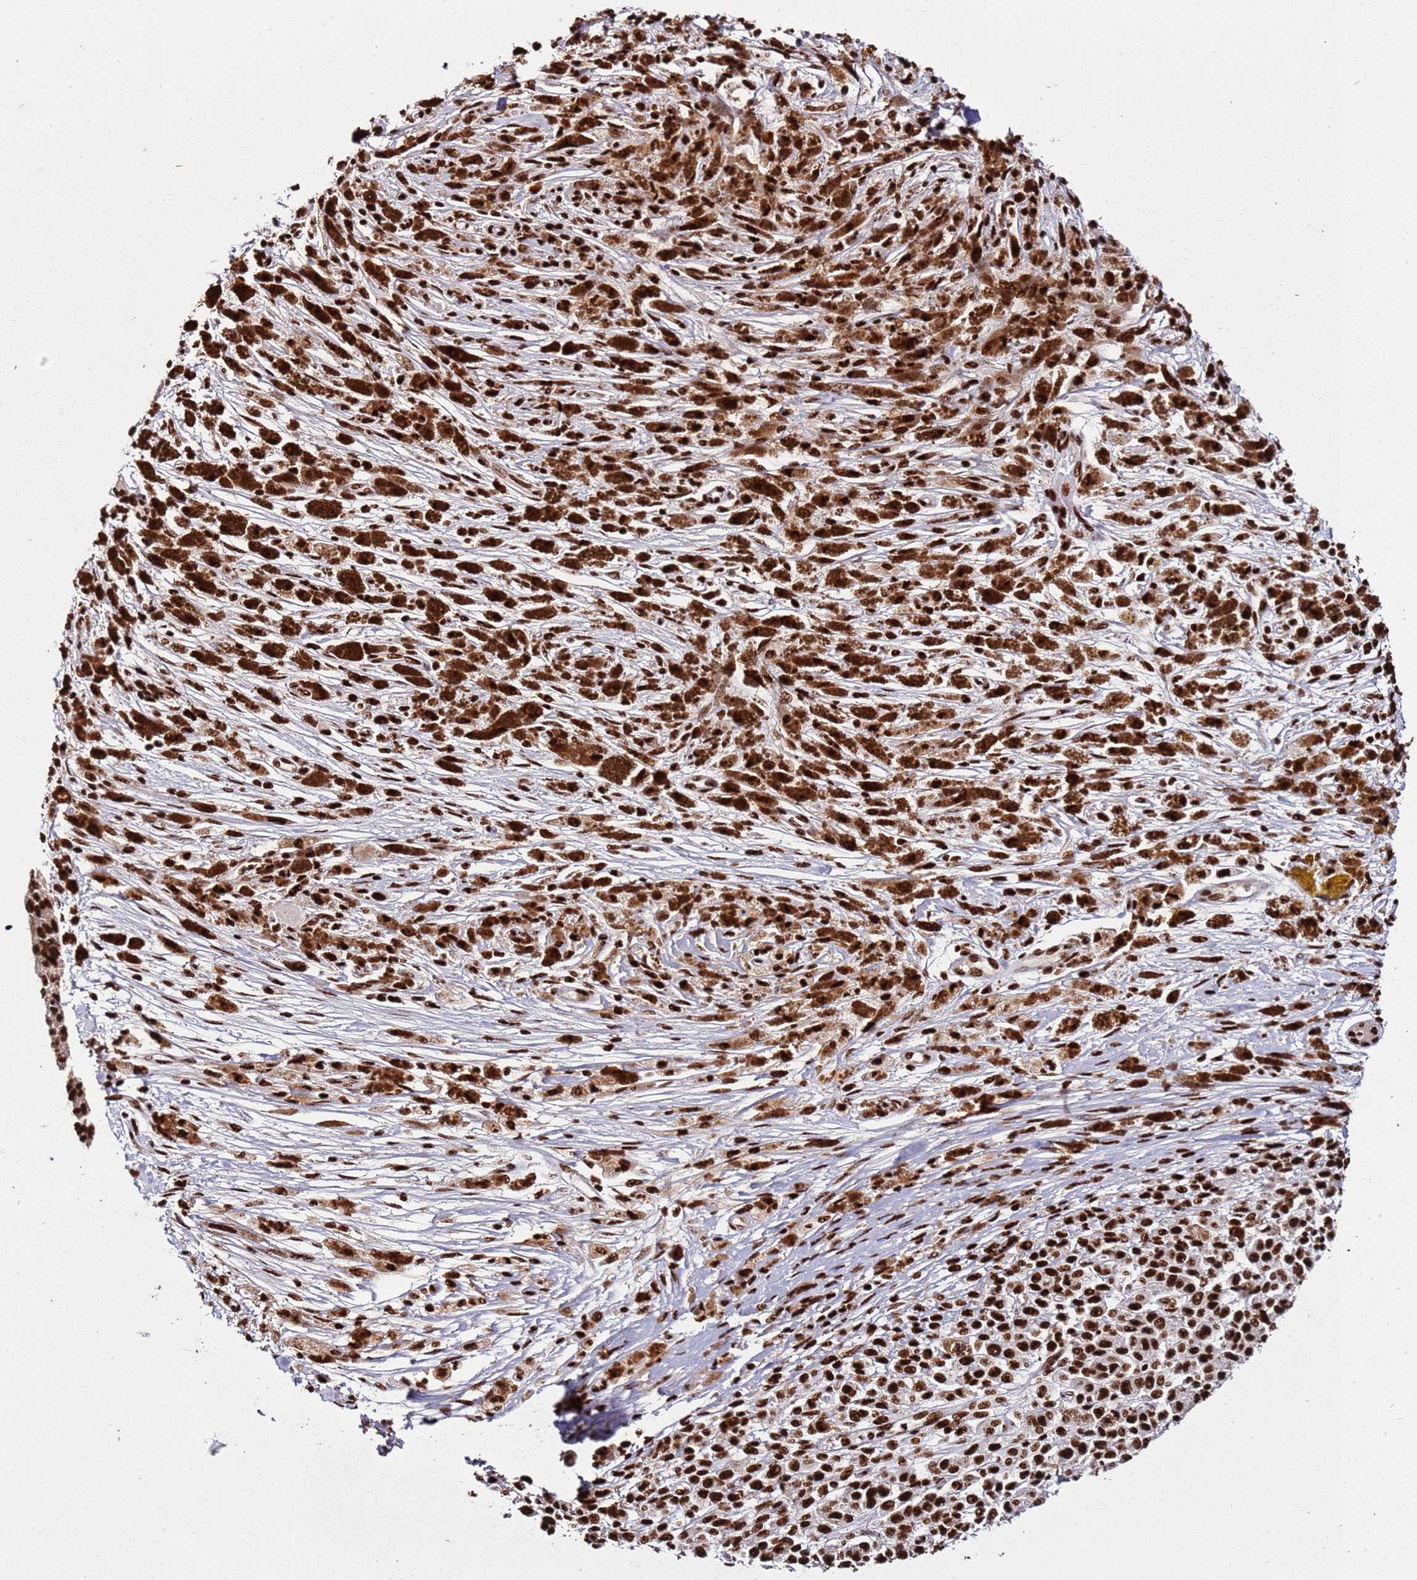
{"staining": {"intensity": "strong", "quantity": ">75%", "location": "nuclear"}, "tissue": "melanoma", "cell_type": "Tumor cells", "image_type": "cancer", "snomed": [{"axis": "morphology", "description": "Malignant melanoma, NOS"}, {"axis": "topography", "description": "Skin"}], "caption": "Tumor cells show high levels of strong nuclear staining in about >75% of cells in human melanoma.", "gene": "C6orf226", "patient": {"sex": "female", "age": 52}}